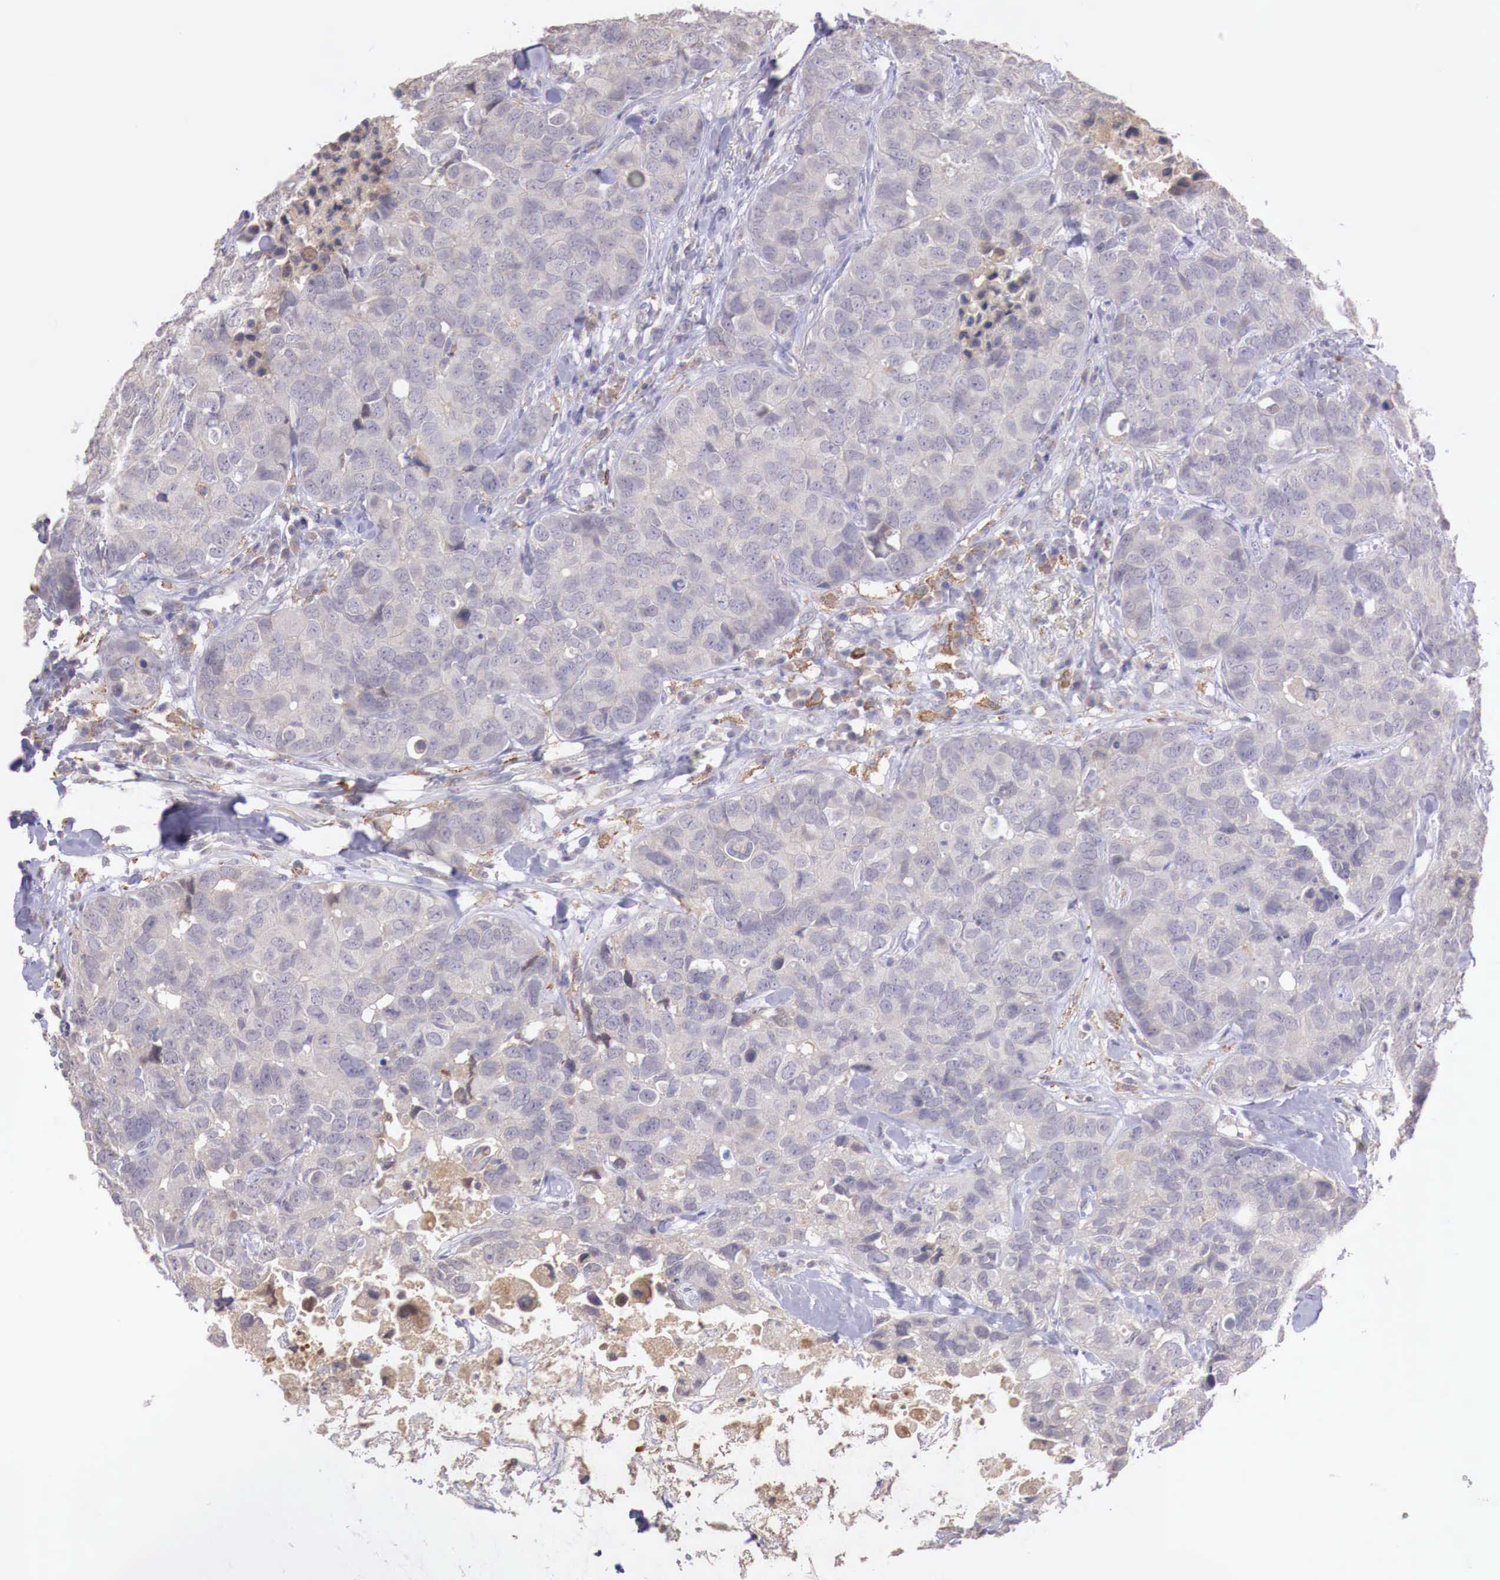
{"staining": {"intensity": "weak", "quantity": "25%-75%", "location": "cytoplasmic/membranous"}, "tissue": "breast cancer", "cell_type": "Tumor cells", "image_type": "cancer", "snomed": [{"axis": "morphology", "description": "Duct carcinoma"}, {"axis": "topography", "description": "Breast"}], "caption": "A brown stain highlights weak cytoplasmic/membranous staining of a protein in infiltrating ductal carcinoma (breast) tumor cells. The protein is stained brown, and the nuclei are stained in blue (DAB IHC with brightfield microscopy, high magnification).", "gene": "CHRDL1", "patient": {"sex": "female", "age": 91}}